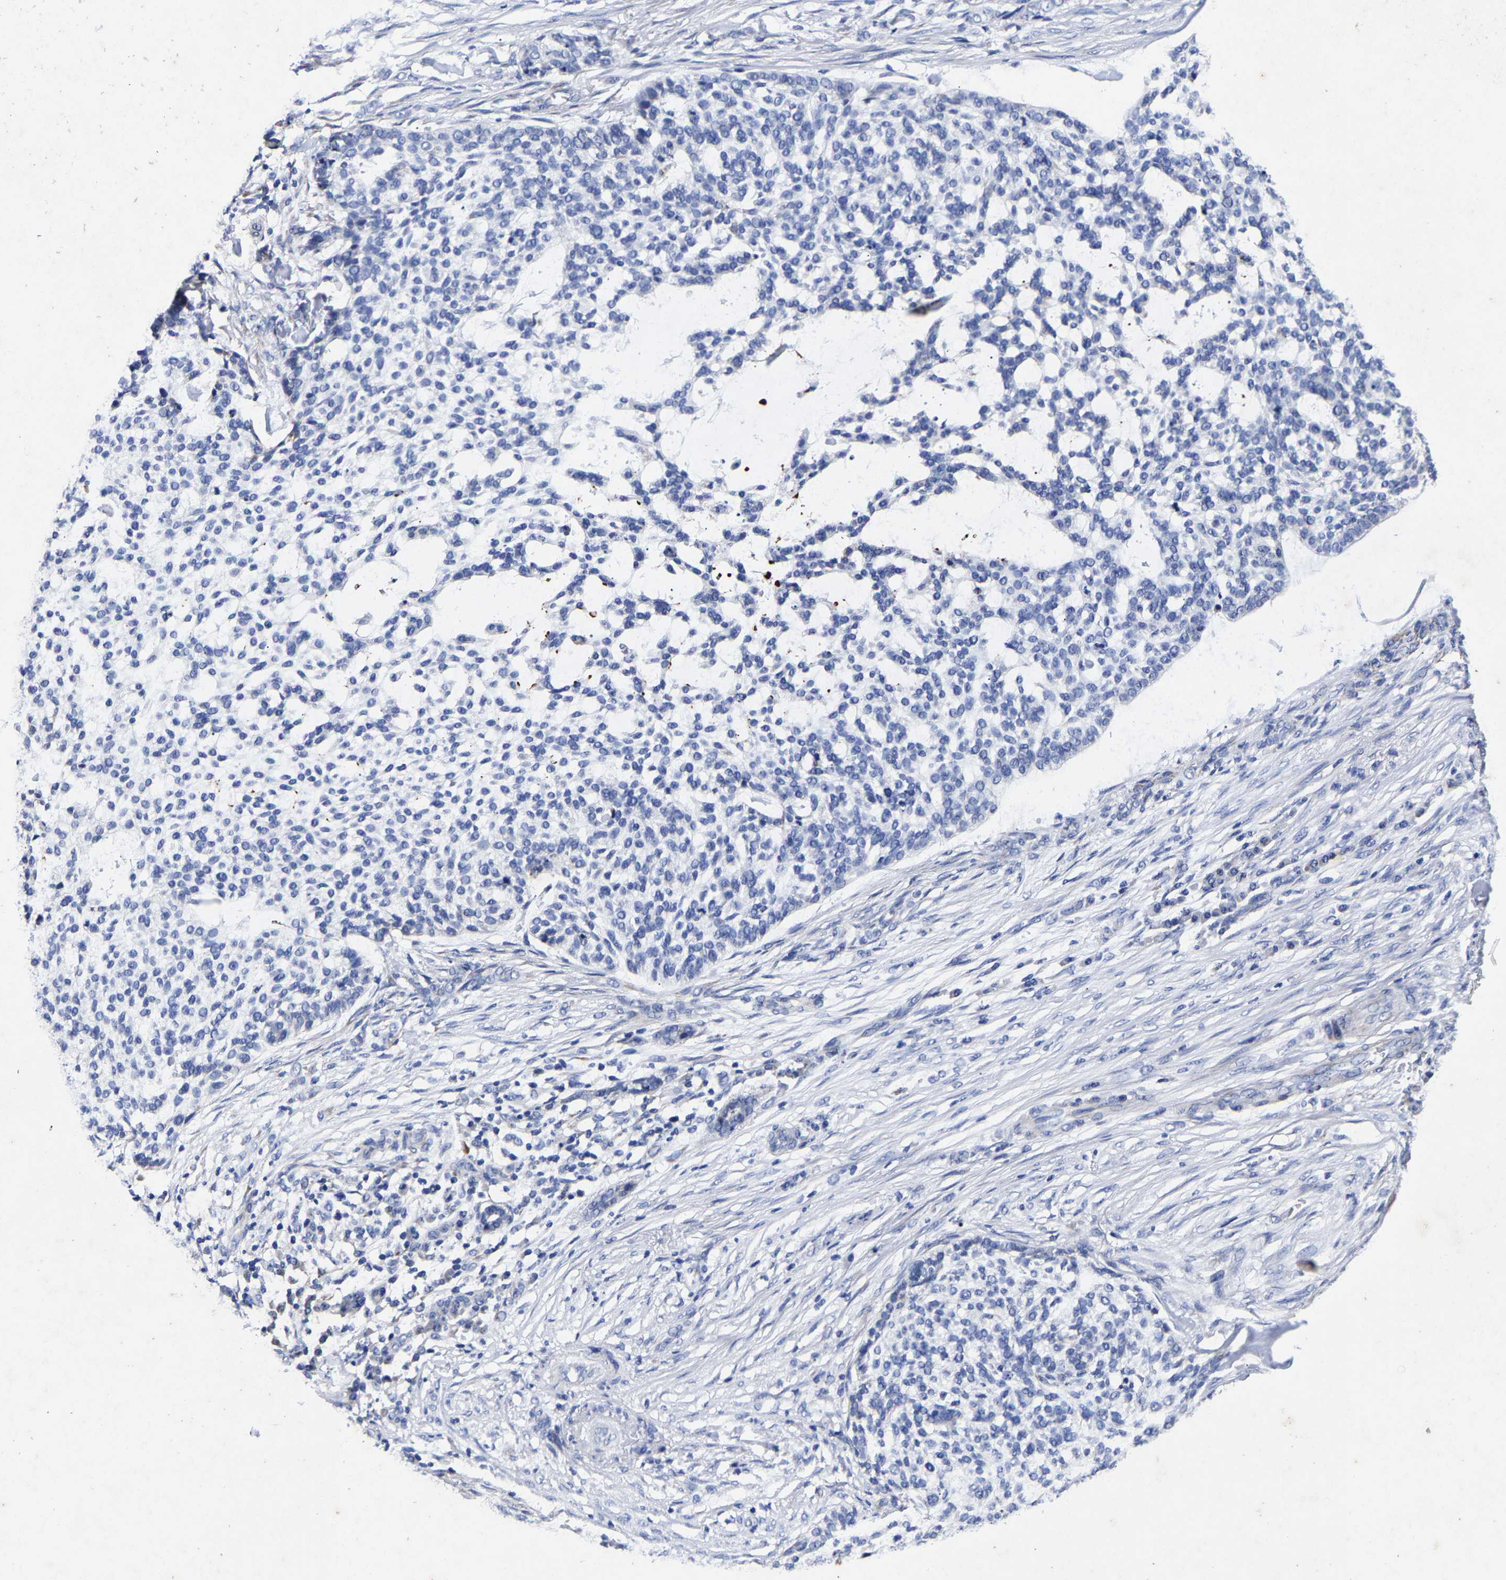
{"staining": {"intensity": "negative", "quantity": "none", "location": "none"}, "tissue": "skin cancer", "cell_type": "Tumor cells", "image_type": "cancer", "snomed": [{"axis": "morphology", "description": "Basal cell carcinoma"}, {"axis": "topography", "description": "Skin"}], "caption": "Immunohistochemistry of human basal cell carcinoma (skin) shows no positivity in tumor cells.", "gene": "AASS", "patient": {"sex": "female", "age": 64}}